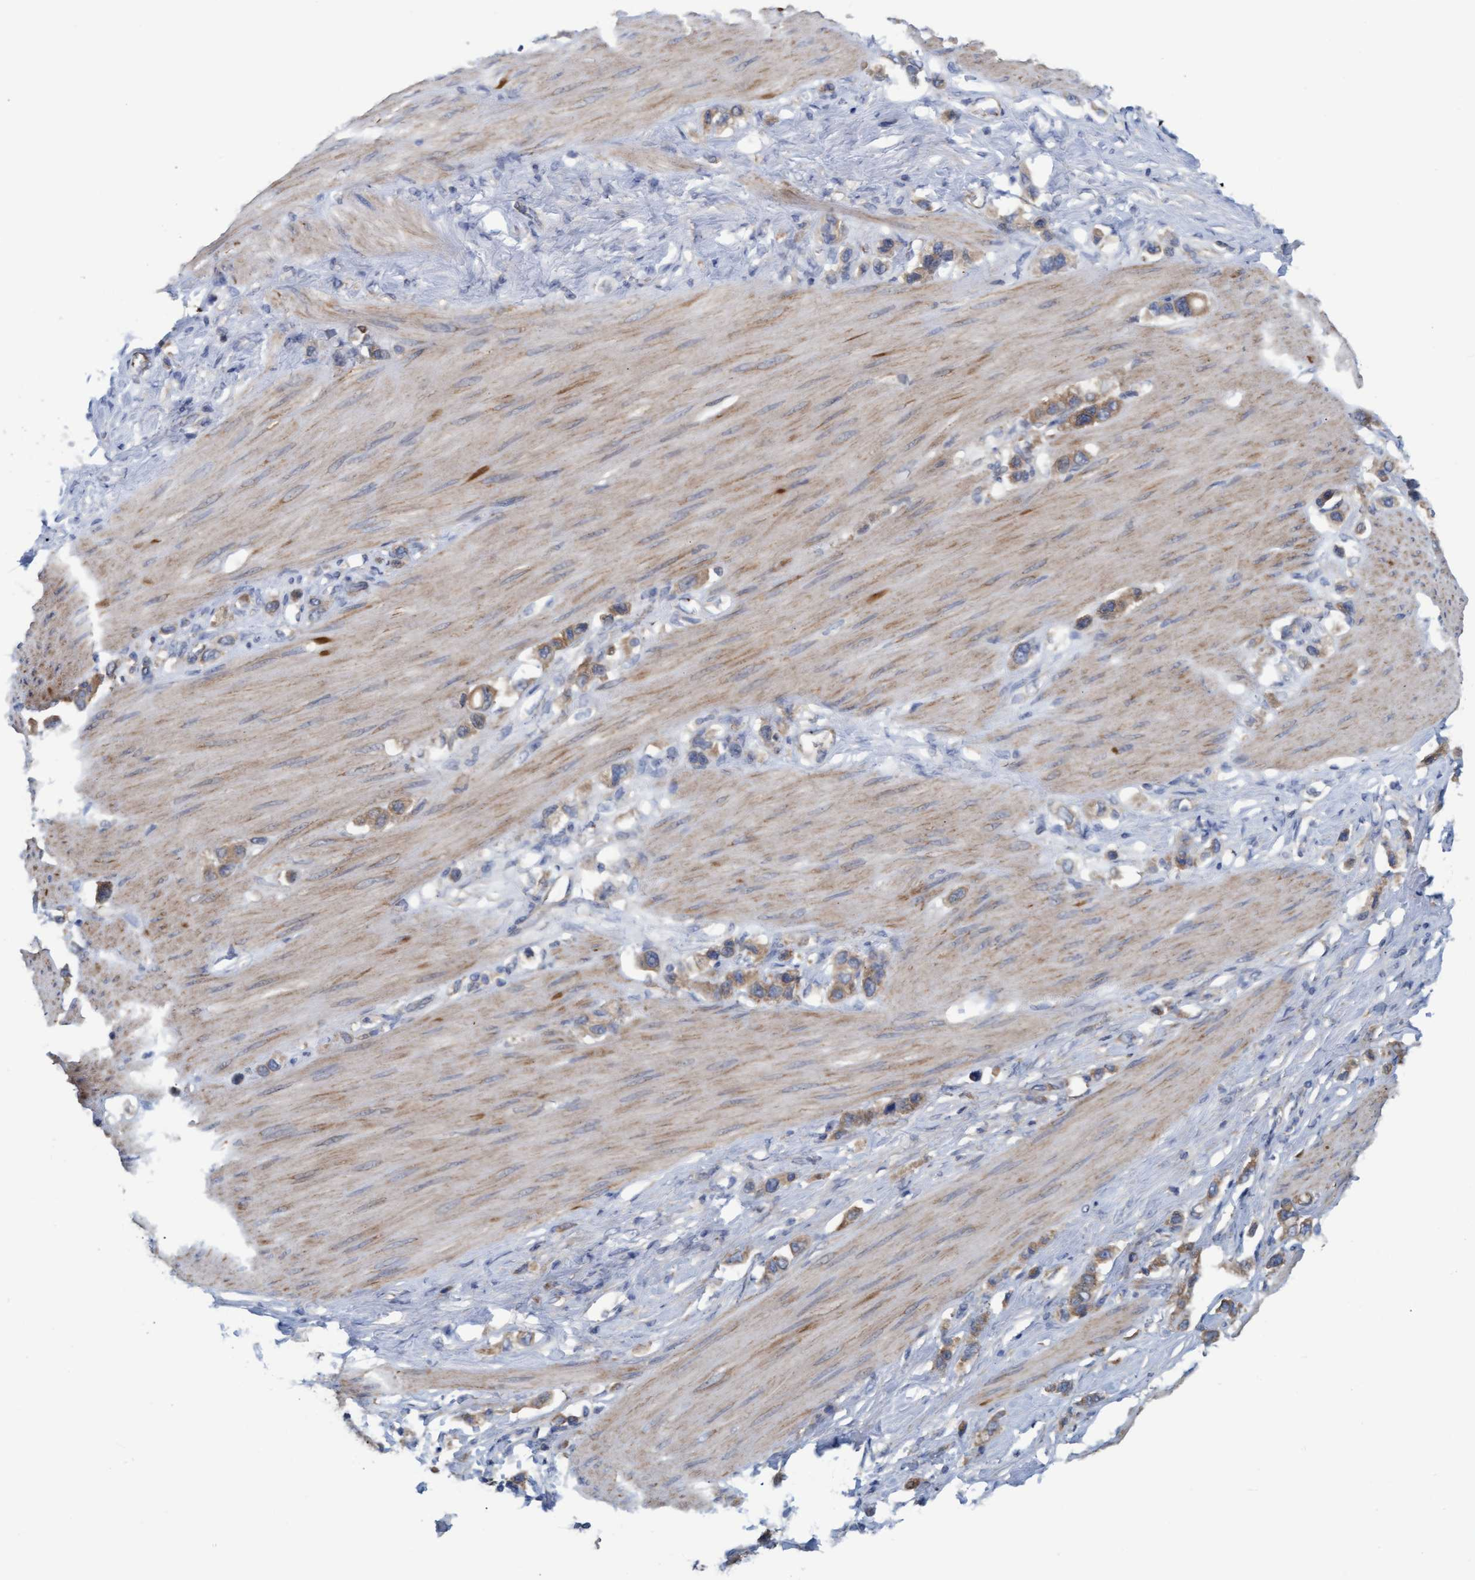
{"staining": {"intensity": "moderate", "quantity": ">75%", "location": "cytoplasmic/membranous"}, "tissue": "stomach cancer", "cell_type": "Tumor cells", "image_type": "cancer", "snomed": [{"axis": "morphology", "description": "Adenocarcinoma, NOS"}, {"axis": "topography", "description": "Stomach"}], "caption": "DAB (3,3'-diaminobenzidine) immunohistochemical staining of human stomach cancer exhibits moderate cytoplasmic/membranous protein positivity in approximately >75% of tumor cells. Immunohistochemistry stains the protein in brown and the nuclei are stained blue.", "gene": "LRSAM1", "patient": {"sex": "female", "age": 65}}